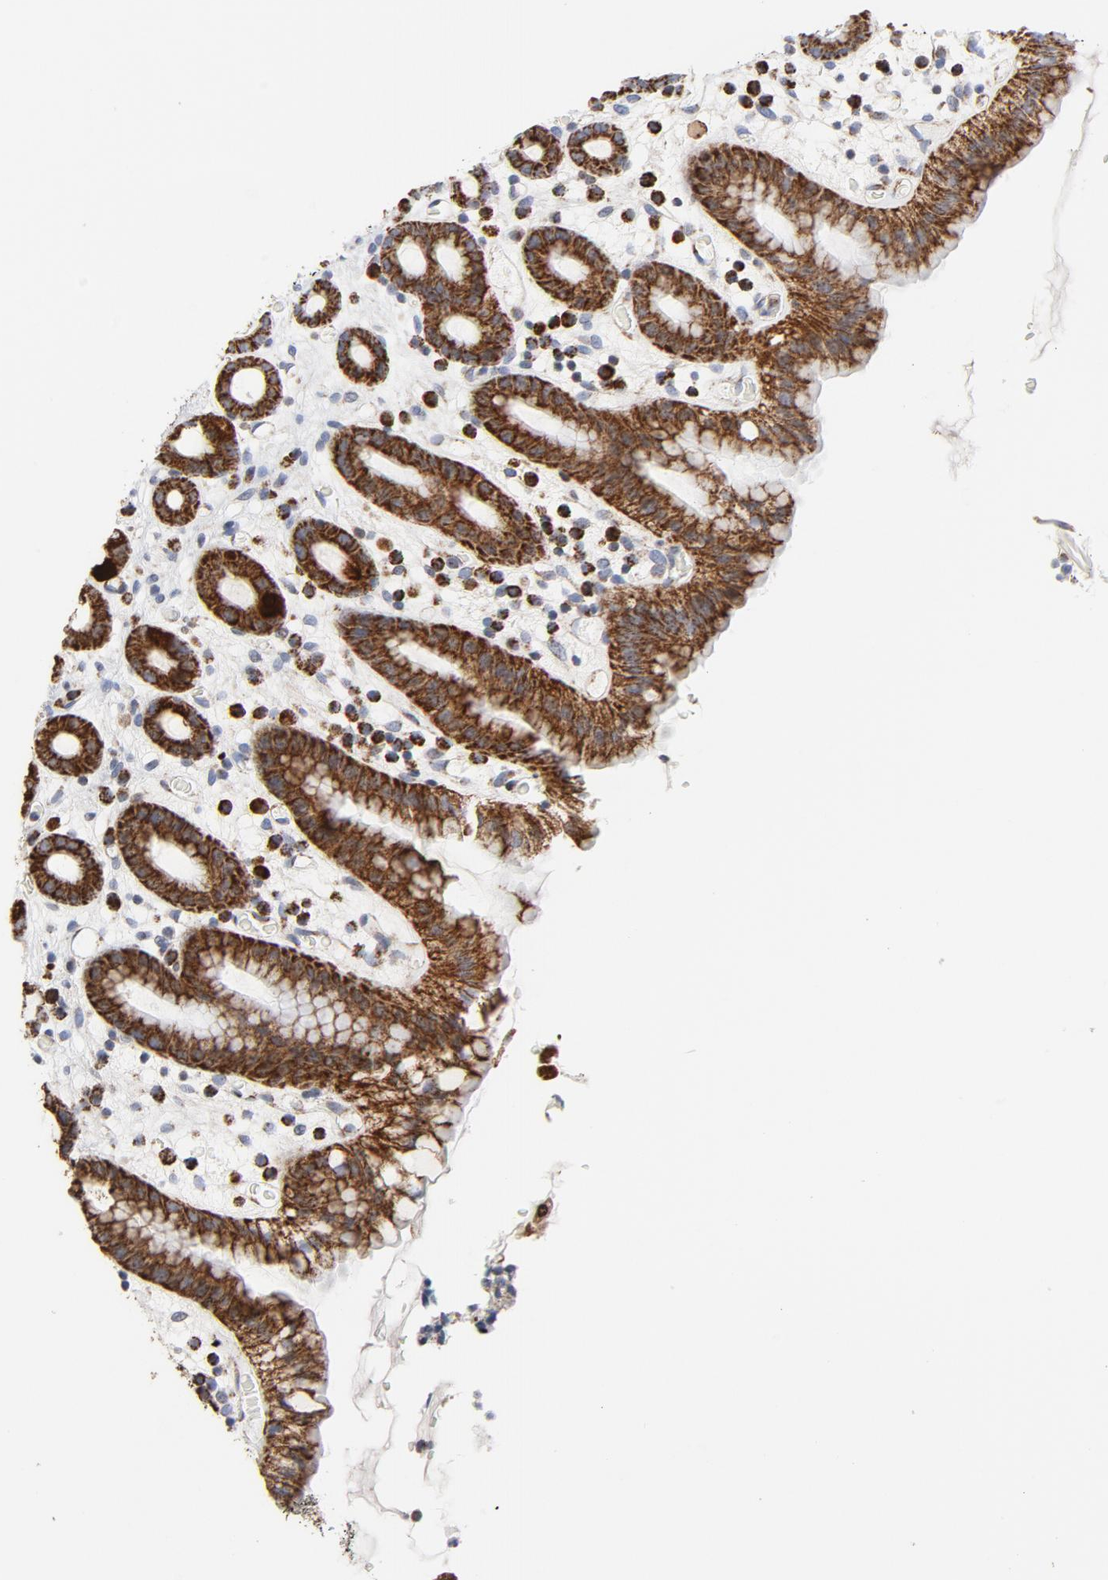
{"staining": {"intensity": "strong", "quantity": ">75%", "location": "cytoplasmic/membranous"}, "tissue": "stomach", "cell_type": "Glandular cells", "image_type": "normal", "snomed": [{"axis": "morphology", "description": "Normal tissue, NOS"}, {"axis": "topography", "description": "Stomach, upper"}], "caption": "Protein staining of normal stomach displays strong cytoplasmic/membranous expression in approximately >75% of glandular cells. The protein of interest is stained brown, and the nuclei are stained in blue (DAB (3,3'-diaminobenzidine) IHC with brightfield microscopy, high magnification).", "gene": "CYCS", "patient": {"sex": "male", "age": 68}}